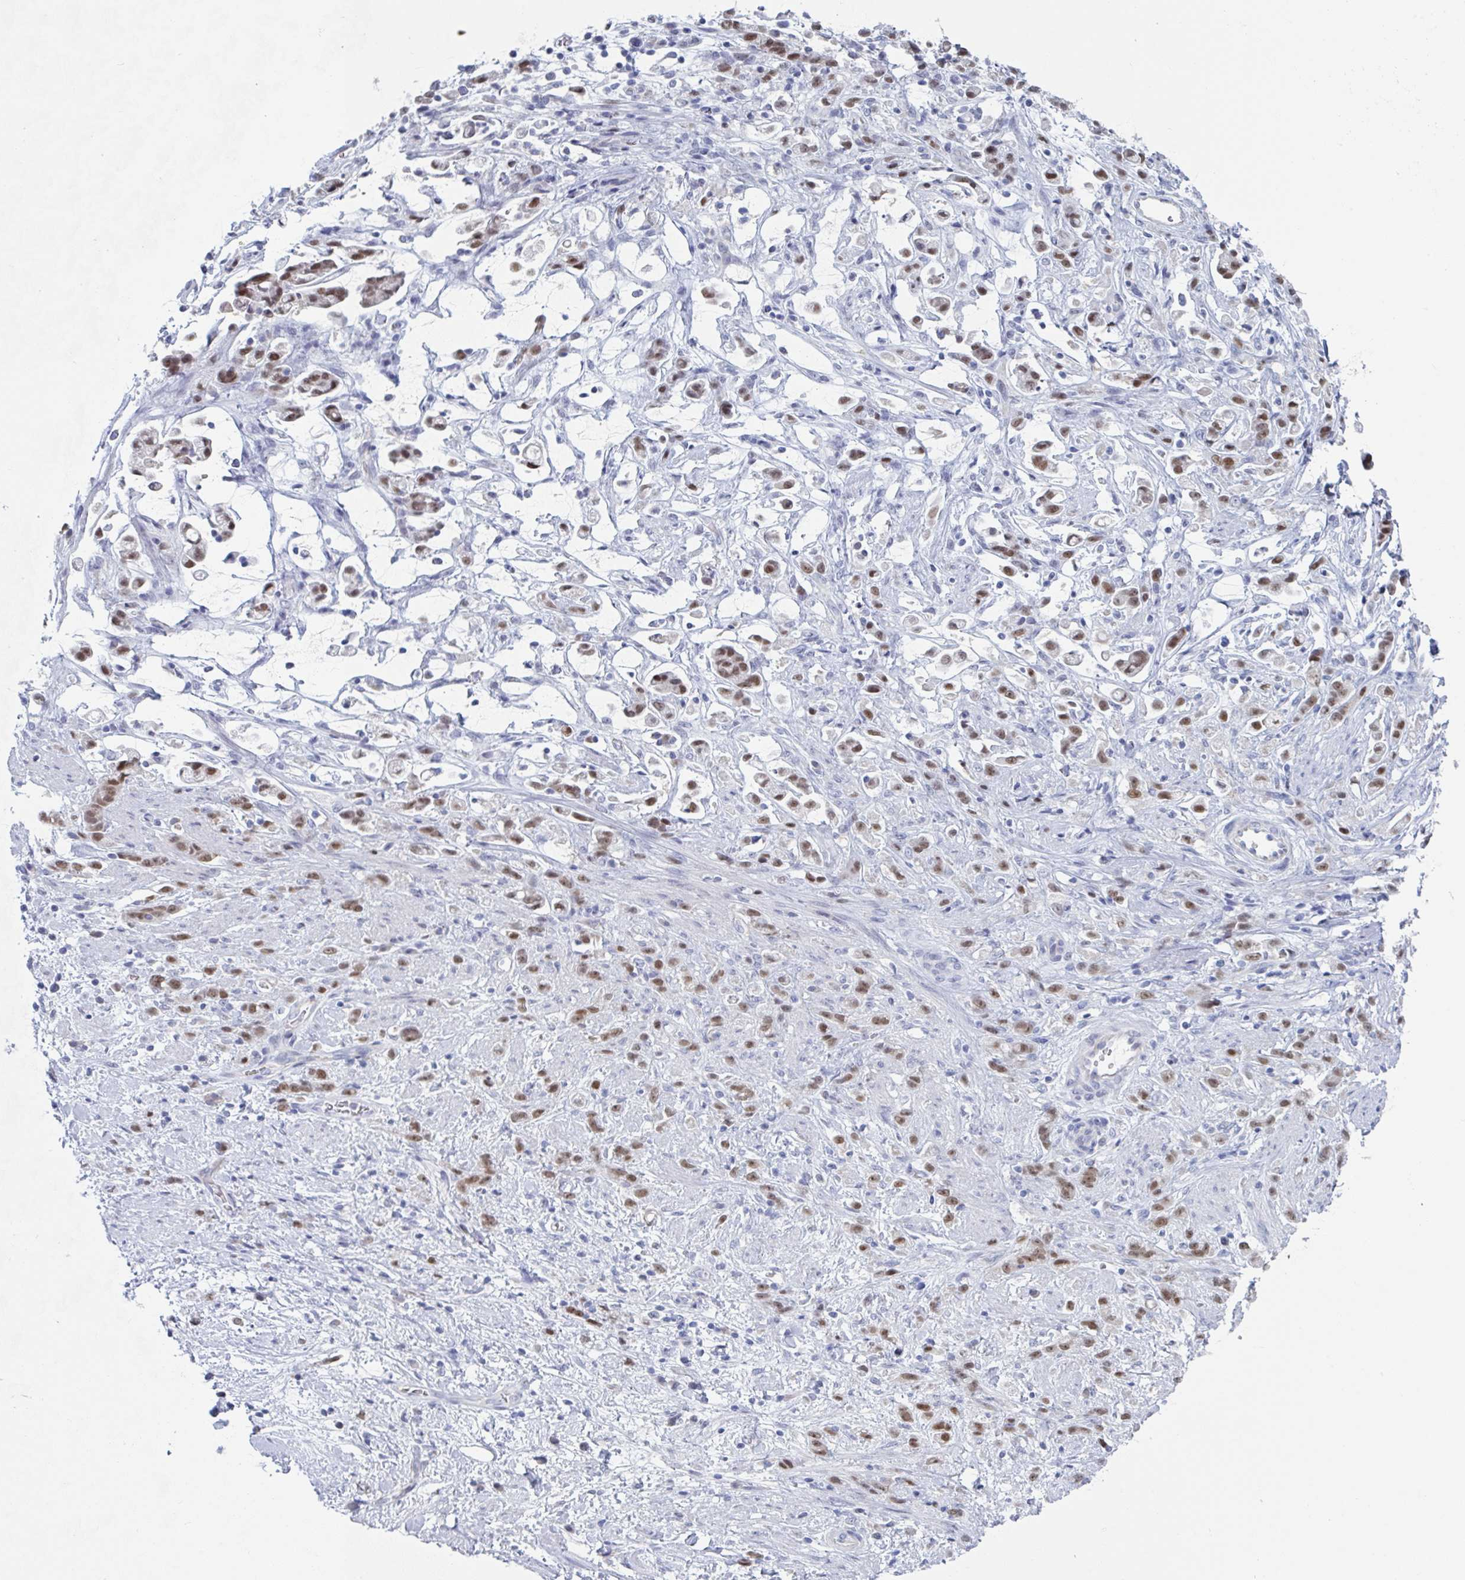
{"staining": {"intensity": "moderate", "quantity": ">75%", "location": "nuclear"}, "tissue": "stomach cancer", "cell_type": "Tumor cells", "image_type": "cancer", "snomed": [{"axis": "morphology", "description": "Adenocarcinoma, NOS"}, {"axis": "topography", "description": "Stomach"}], "caption": "Moderate nuclear staining for a protein is present in about >75% of tumor cells of stomach cancer (adenocarcinoma) using immunohistochemistry.", "gene": "FOXA1", "patient": {"sex": "female", "age": 60}}